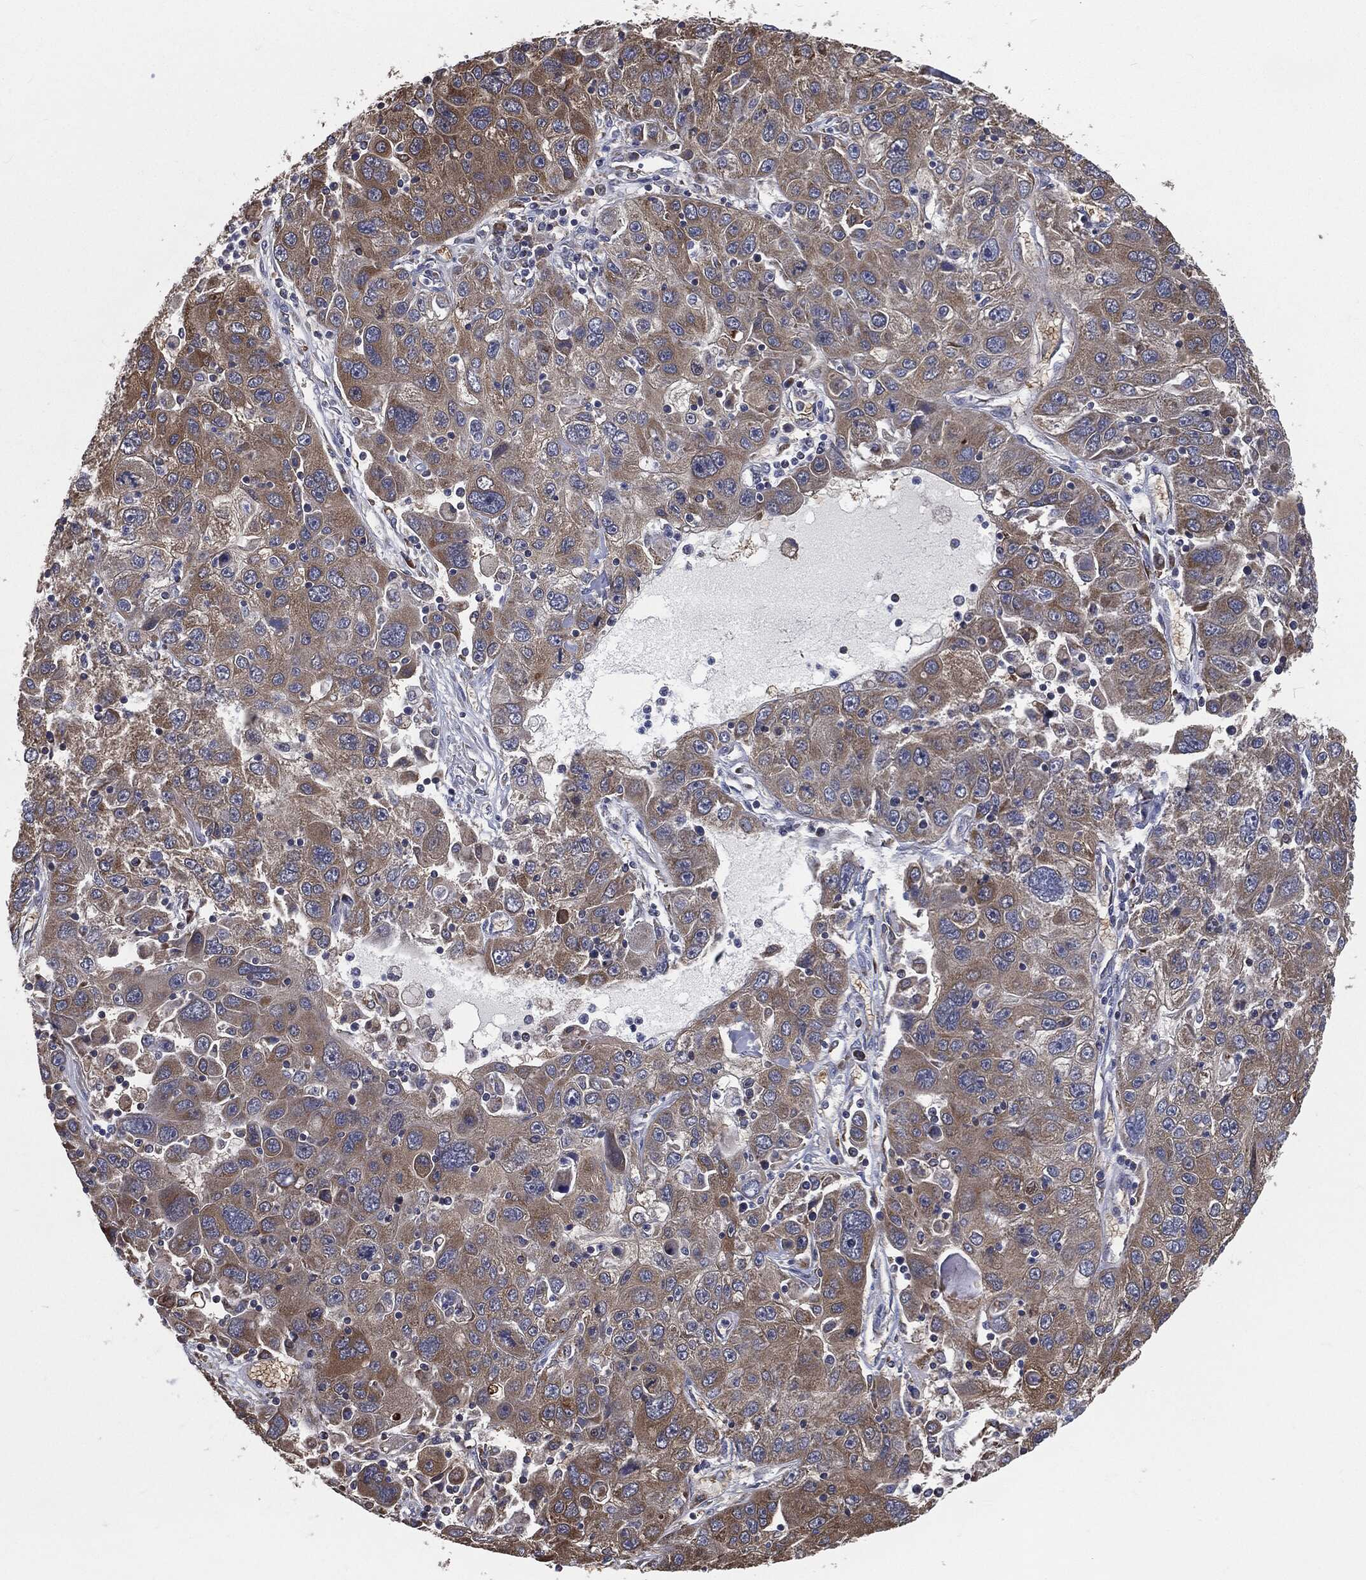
{"staining": {"intensity": "moderate", "quantity": "25%-75%", "location": "cytoplasmic/membranous"}, "tissue": "stomach cancer", "cell_type": "Tumor cells", "image_type": "cancer", "snomed": [{"axis": "morphology", "description": "Adenocarcinoma, NOS"}, {"axis": "topography", "description": "Stomach"}], "caption": "DAB (3,3'-diaminobenzidine) immunohistochemical staining of stomach adenocarcinoma demonstrates moderate cytoplasmic/membranous protein staining in about 25%-75% of tumor cells.", "gene": "PRDX4", "patient": {"sex": "male", "age": 56}}